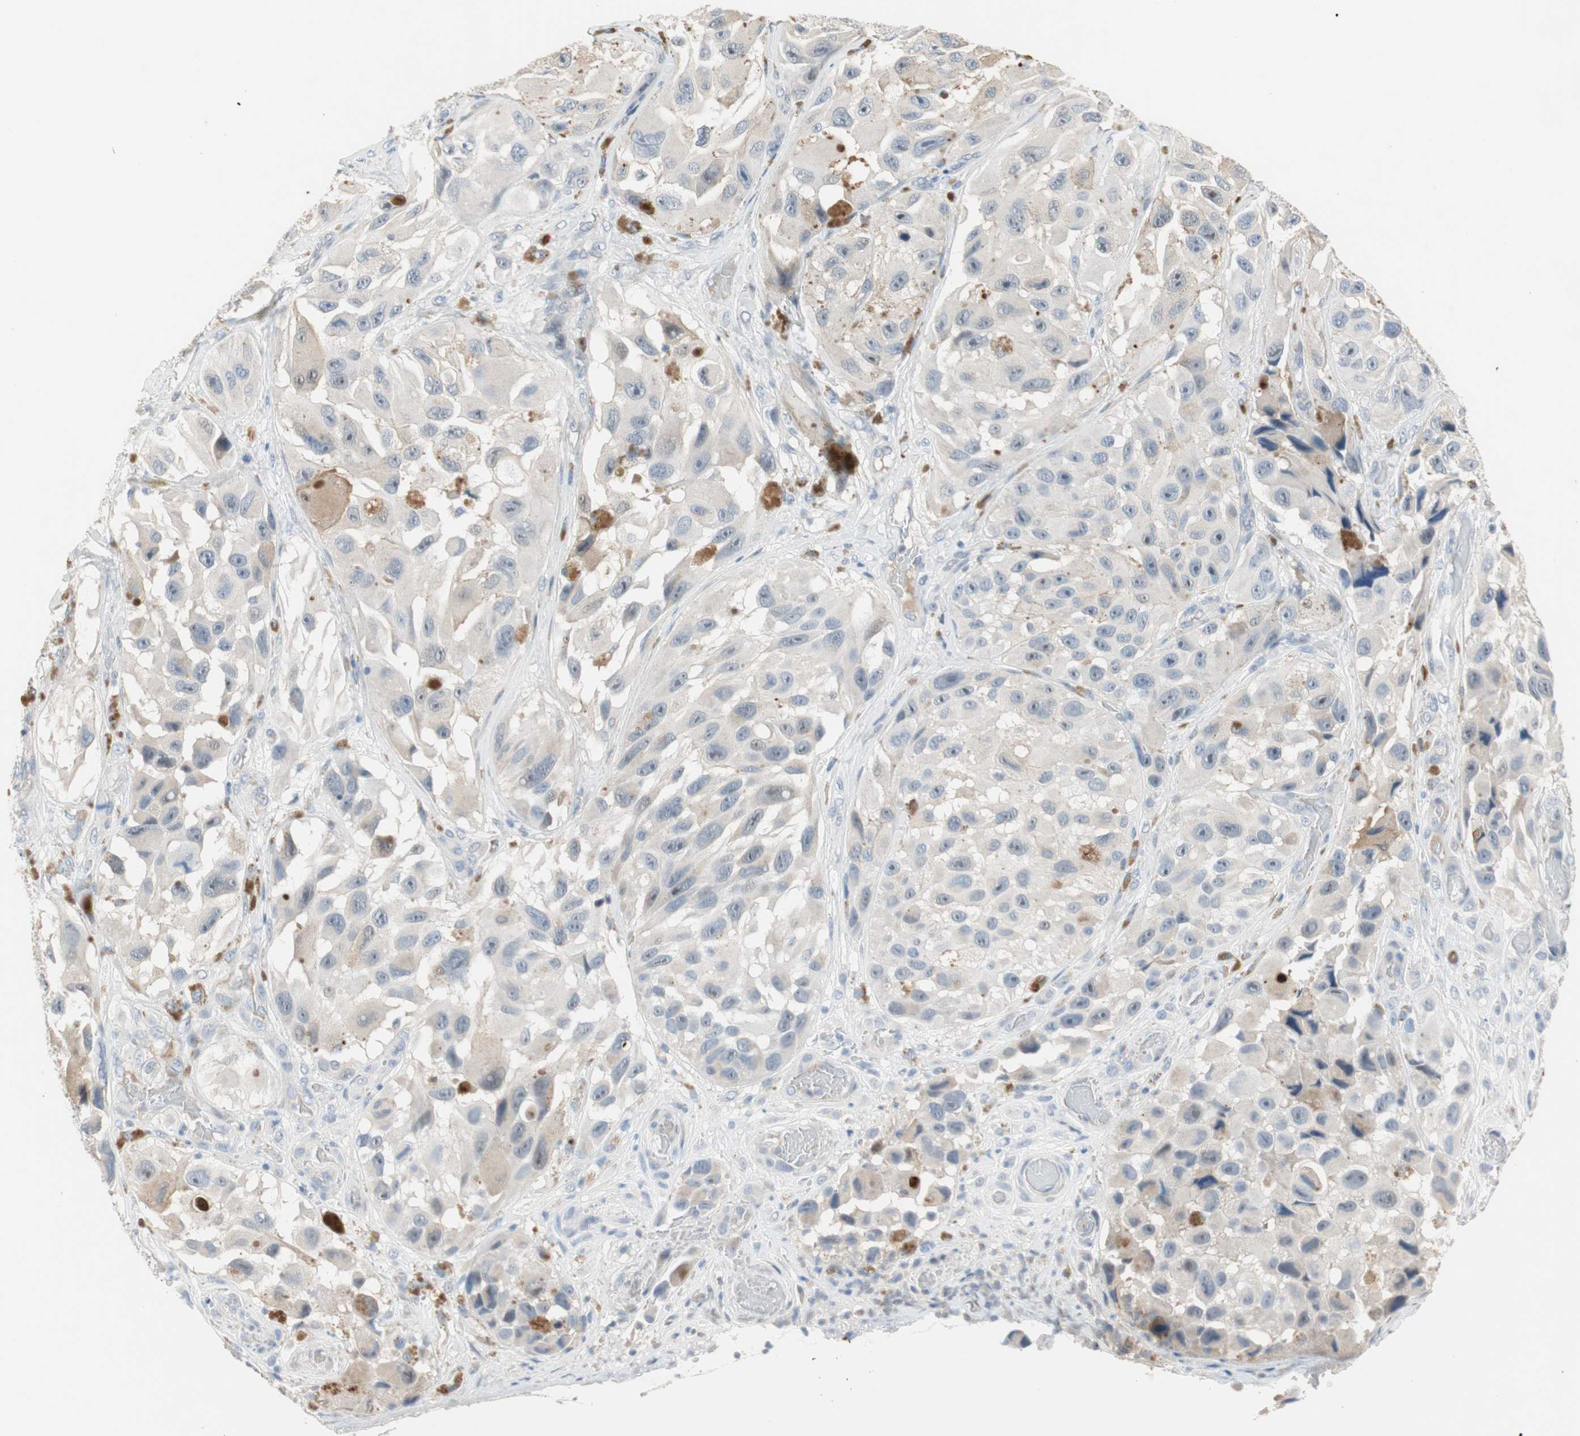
{"staining": {"intensity": "negative", "quantity": "none", "location": "none"}, "tissue": "melanoma", "cell_type": "Tumor cells", "image_type": "cancer", "snomed": [{"axis": "morphology", "description": "Malignant melanoma, NOS"}, {"axis": "topography", "description": "Skin"}], "caption": "Immunohistochemical staining of malignant melanoma shows no significant positivity in tumor cells.", "gene": "PDZK1", "patient": {"sex": "female", "age": 73}}